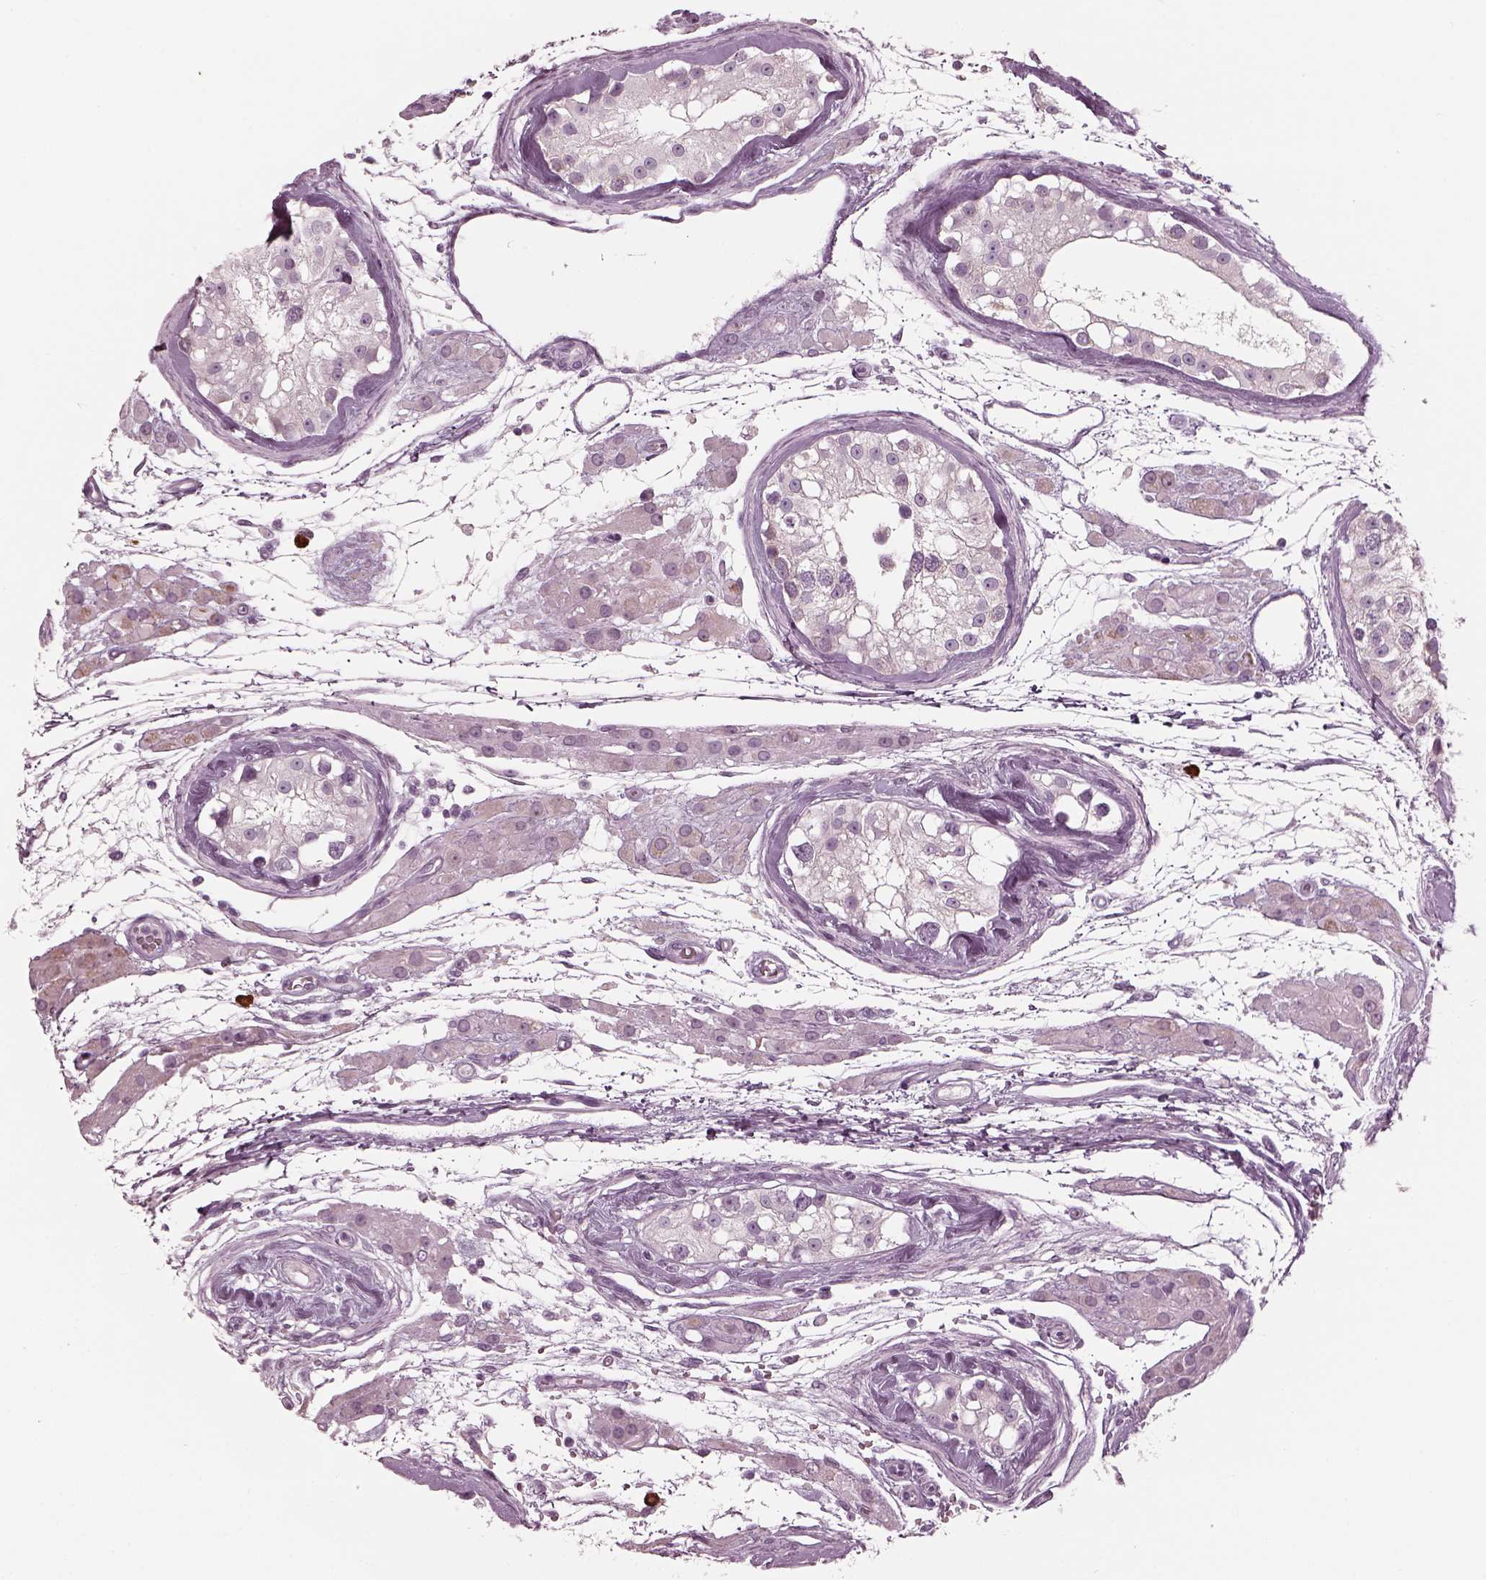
{"staining": {"intensity": "weak", "quantity": "<25%", "location": "cytoplasmic/membranous"}, "tissue": "testis cancer", "cell_type": "Tumor cells", "image_type": "cancer", "snomed": [{"axis": "morphology", "description": "Seminoma, NOS"}, {"axis": "topography", "description": "Testis"}], "caption": "A photomicrograph of testis seminoma stained for a protein shows no brown staining in tumor cells. (Stains: DAB (3,3'-diaminobenzidine) IHC with hematoxylin counter stain, Microscopy: brightfield microscopy at high magnification).", "gene": "CNTN1", "patient": {"sex": "male", "age": 34}}